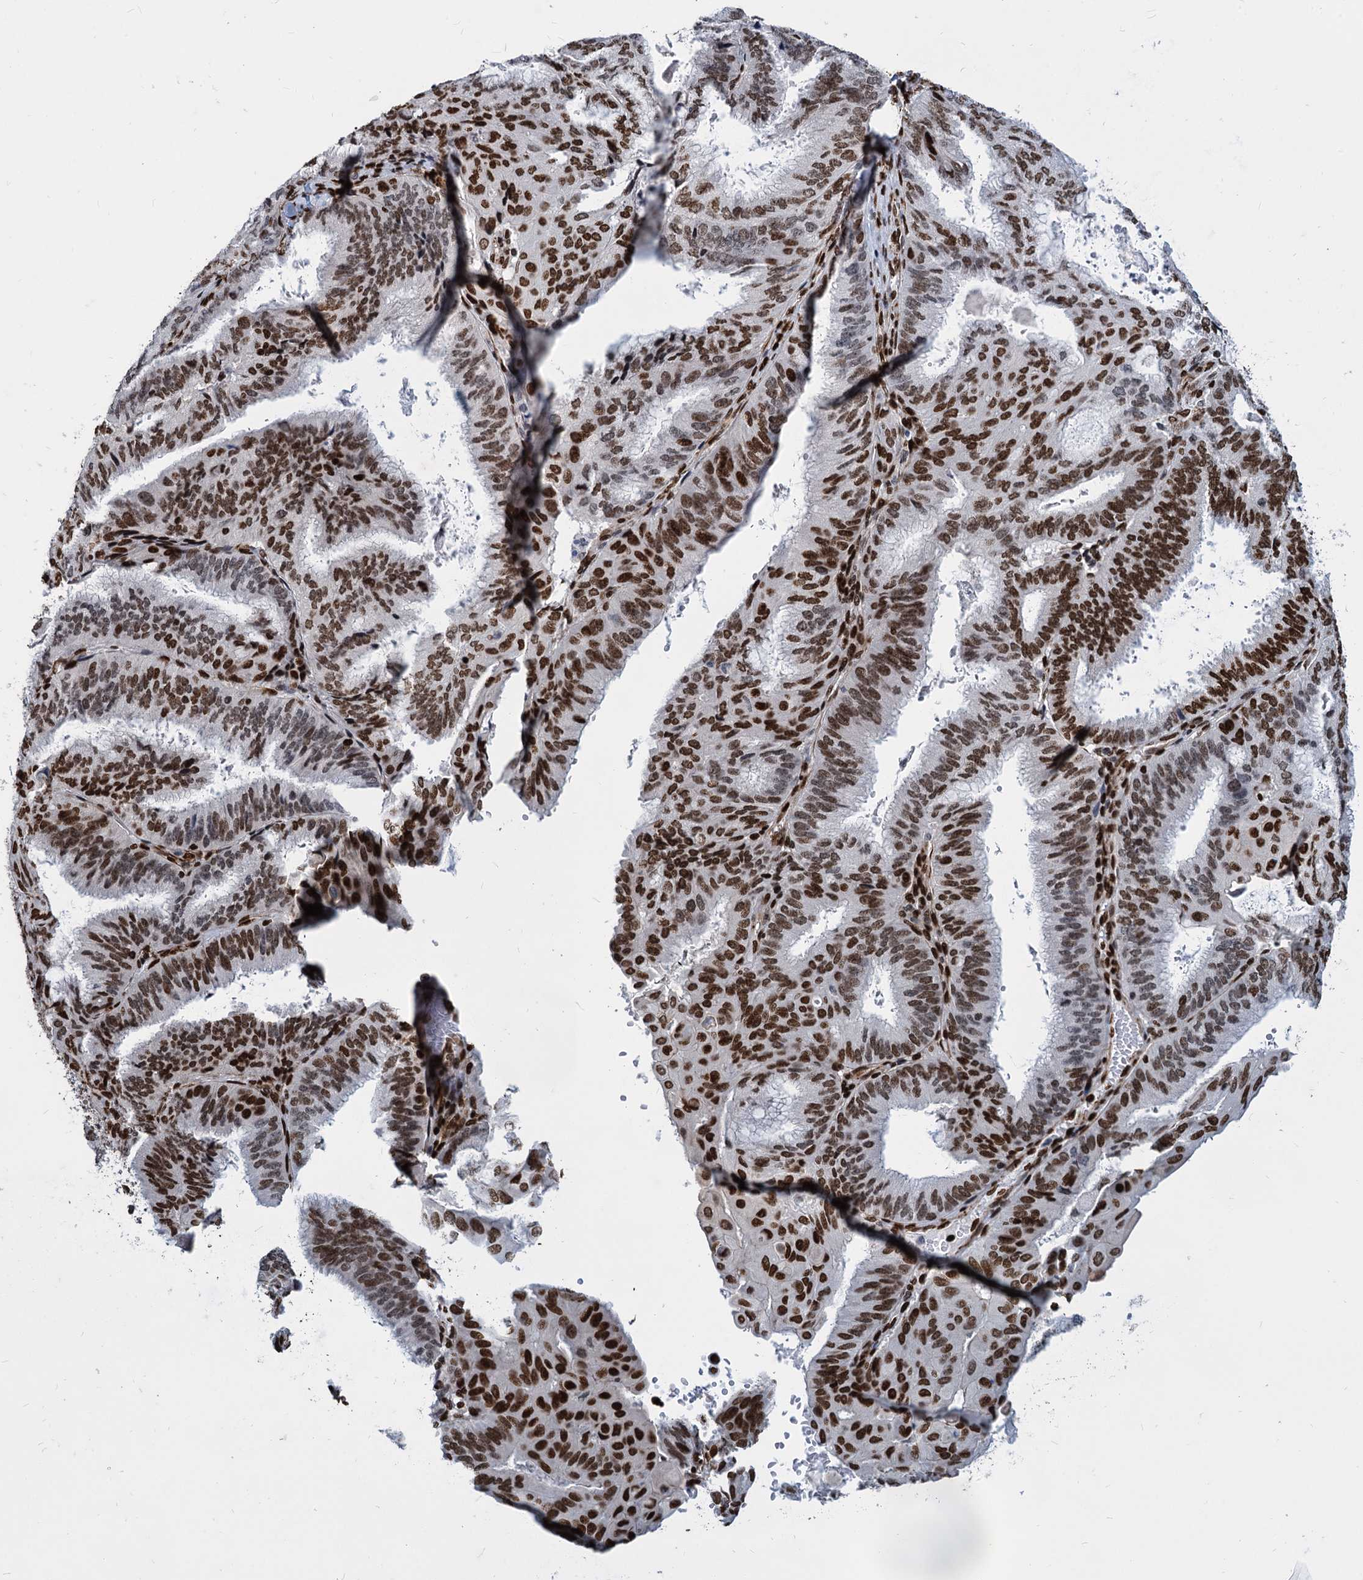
{"staining": {"intensity": "strong", "quantity": ">75%", "location": "nuclear"}, "tissue": "endometrial cancer", "cell_type": "Tumor cells", "image_type": "cancer", "snomed": [{"axis": "morphology", "description": "Adenocarcinoma, NOS"}, {"axis": "topography", "description": "Endometrium"}], "caption": "Immunohistochemistry (DAB) staining of endometrial cancer displays strong nuclear protein positivity in about >75% of tumor cells. (IHC, brightfield microscopy, high magnification).", "gene": "MECP2", "patient": {"sex": "female", "age": 49}}